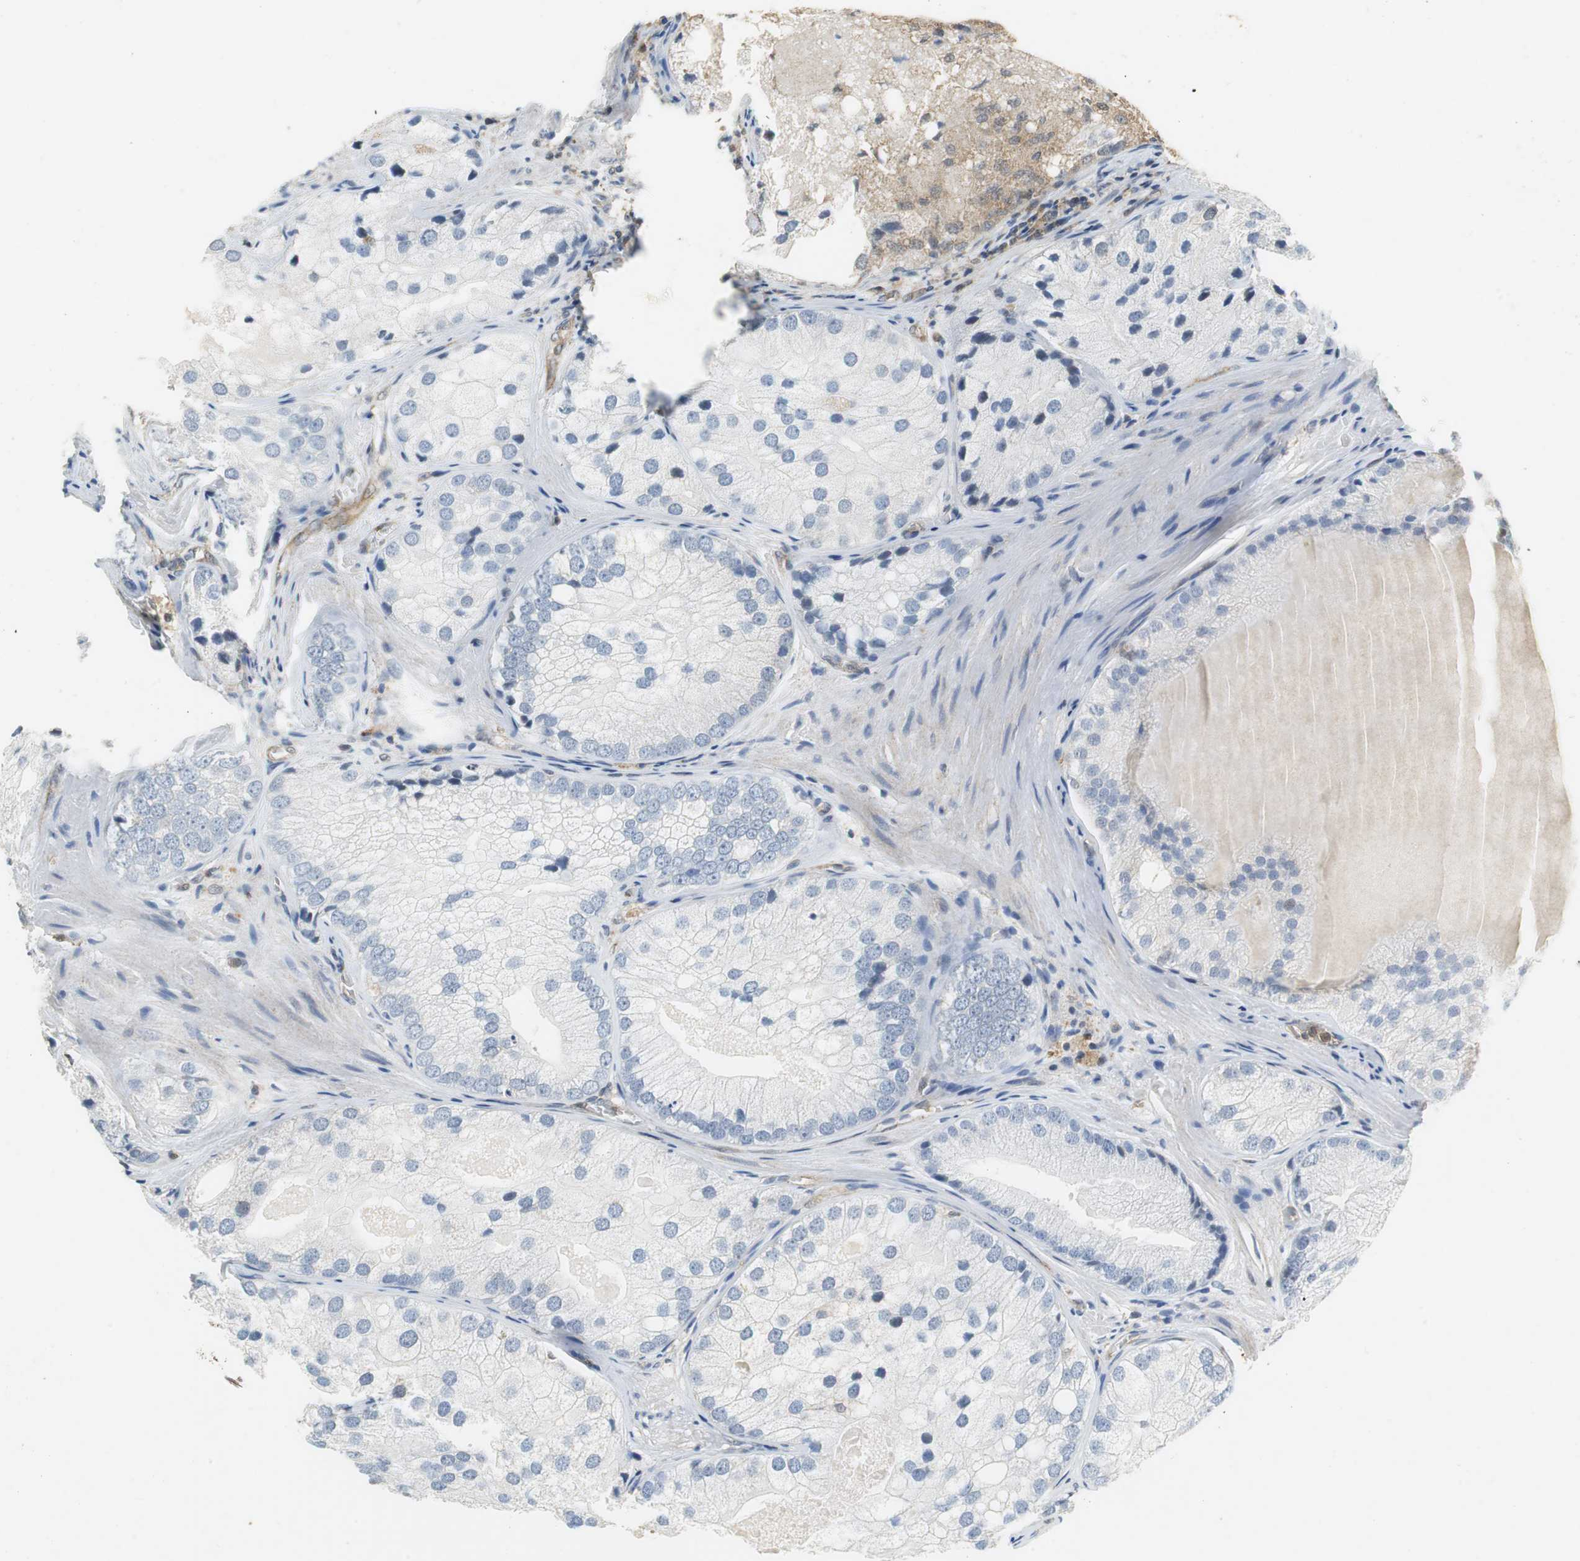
{"staining": {"intensity": "negative", "quantity": "none", "location": "none"}, "tissue": "prostate cancer", "cell_type": "Tumor cells", "image_type": "cancer", "snomed": [{"axis": "morphology", "description": "Adenocarcinoma, Low grade"}, {"axis": "topography", "description": "Prostate"}], "caption": "The histopathology image reveals no staining of tumor cells in prostate cancer (adenocarcinoma (low-grade)).", "gene": "GSDMD", "patient": {"sex": "male", "age": 69}}